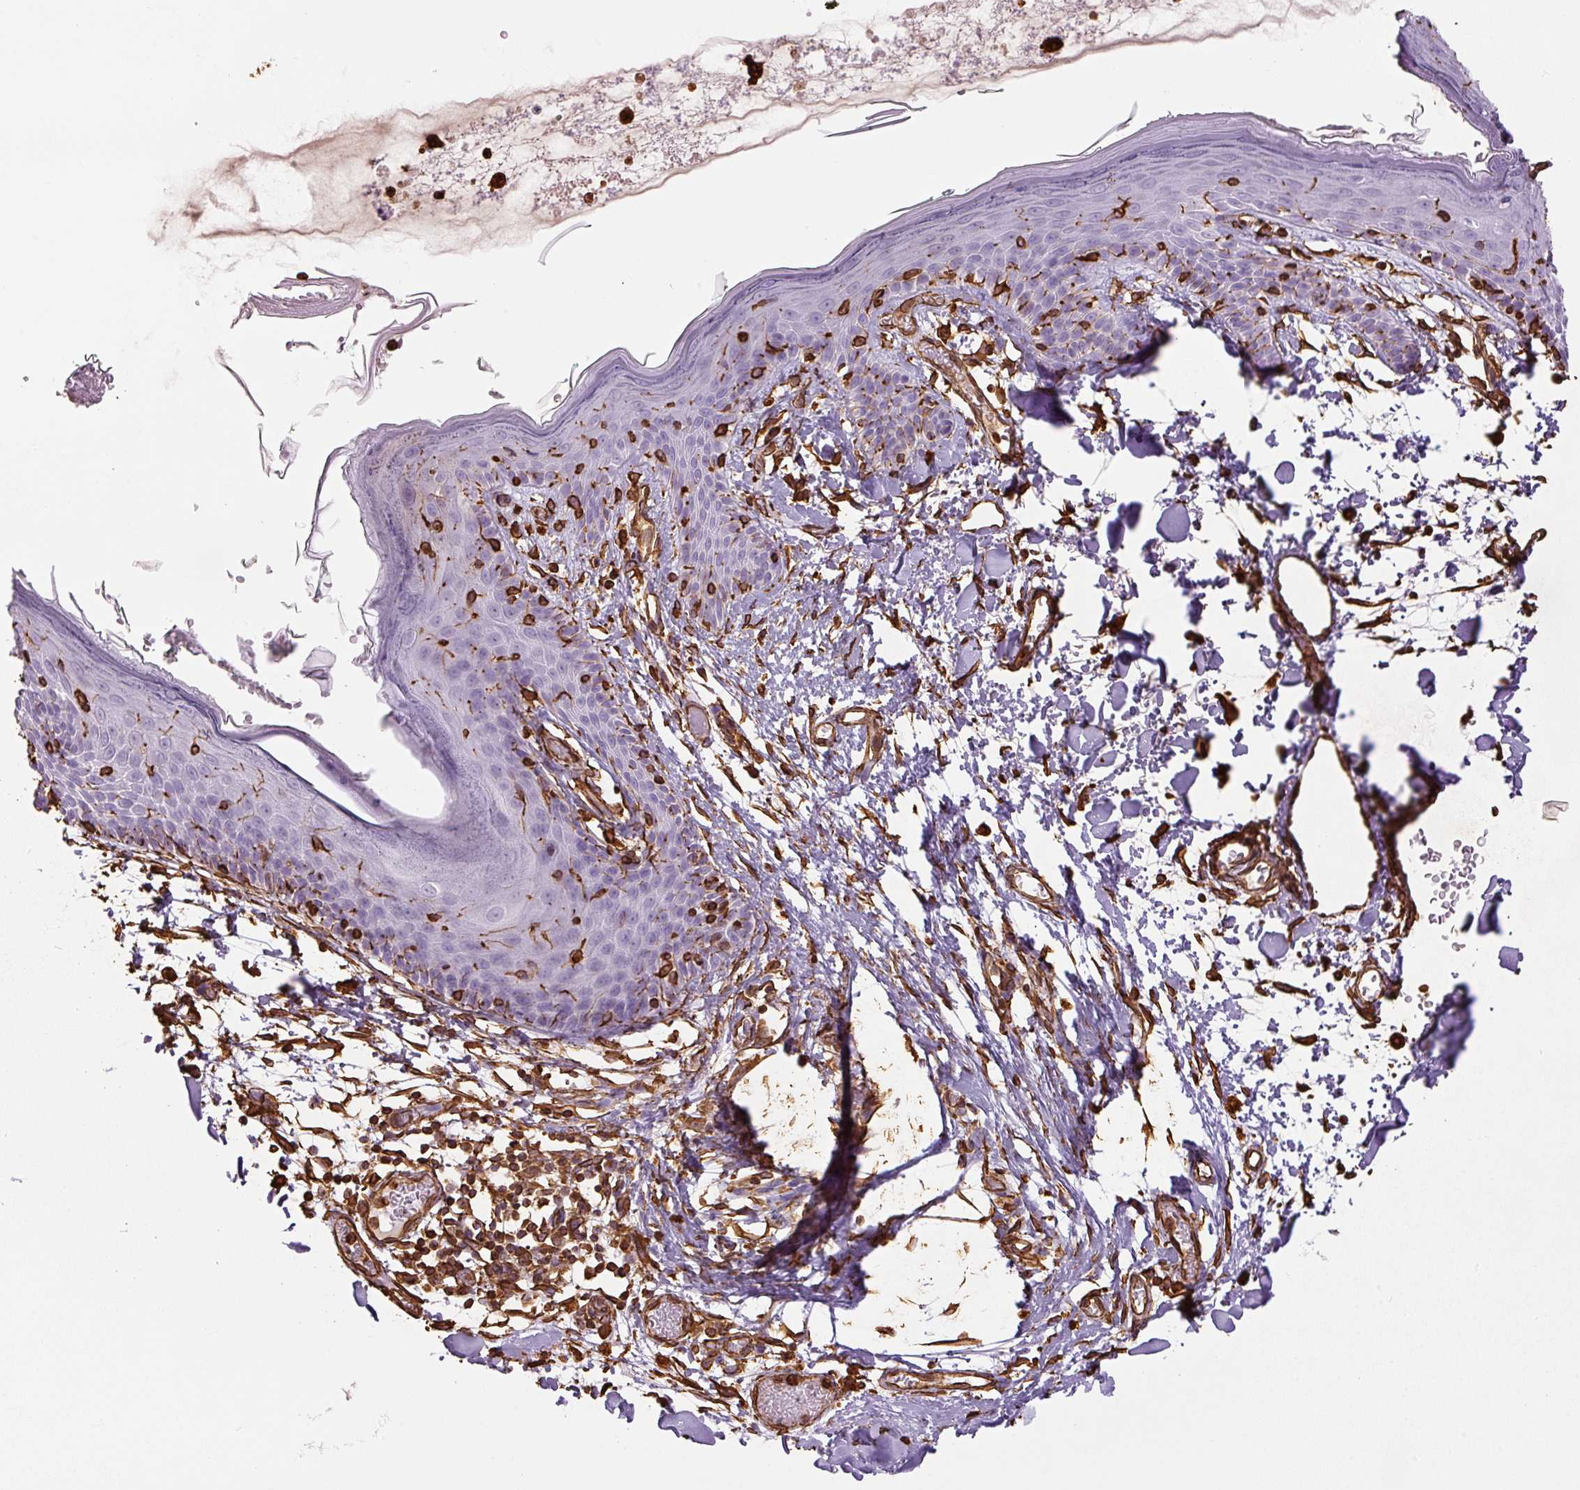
{"staining": {"intensity": "strong", "quantity": ">75%", "location": "cytoplasmic/membranous"}, "tissue": "skin", "cell_type": "Fibroblasts", "image_type": "normal", "snomed": [{"axis": "morphology", "description": "Normal tissue, NOS"}, {"axis": "topography", "description": "Skin"}], "caption": "Fibroblasts display strong cytoplasmic/membranous staining in approximately >75% of cells in benign skin. (DAB (3,3'-diaminobenzidine) = brown stain, brightfield microscopy at high magnification).", "gene": "VIM", "patient": {"sex": "male", "age": 79}}